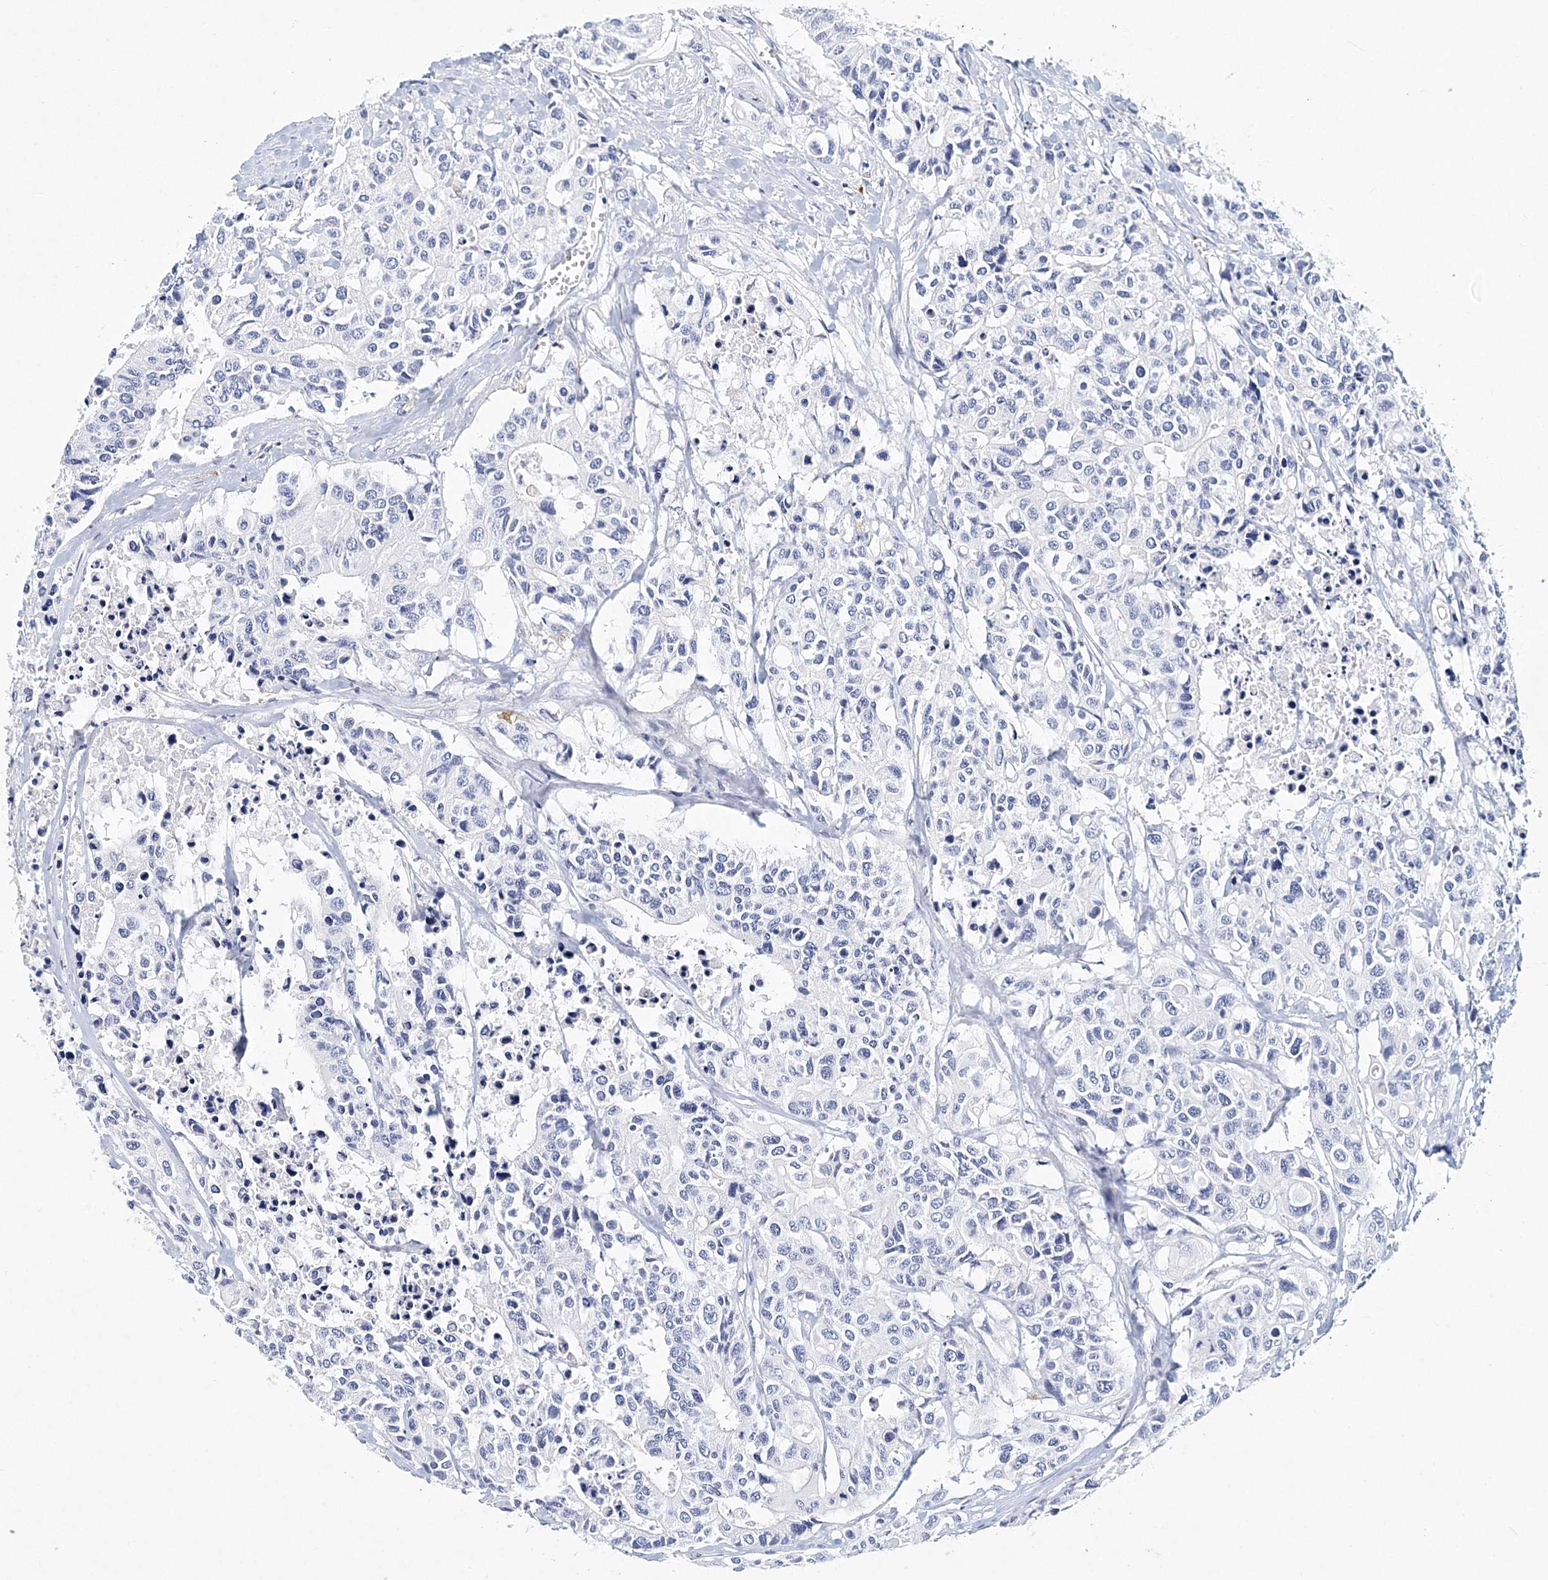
{"staining": {"intensity": "negative", "quantity": "none", "location": "none"}, "tissue": "colorectal cancer", "cell_type": "Tumor cells", "image_type": "cancer", "snomed": [{"axis": "morphology", "description": "Adenocarcinoma, NOS"}, {"axis": "topography", "description": "Colon"}], "caption": "Colorectal cancer (adenocarcinoma) was stained to show a protein in brown. There is no significant positivity in tumor cells. (DAB immunohistochemistry (IHC) with hematoxylin counter stain).", "gene": "ITGA2B", "patient": {"sex": "male", "age": 77}}